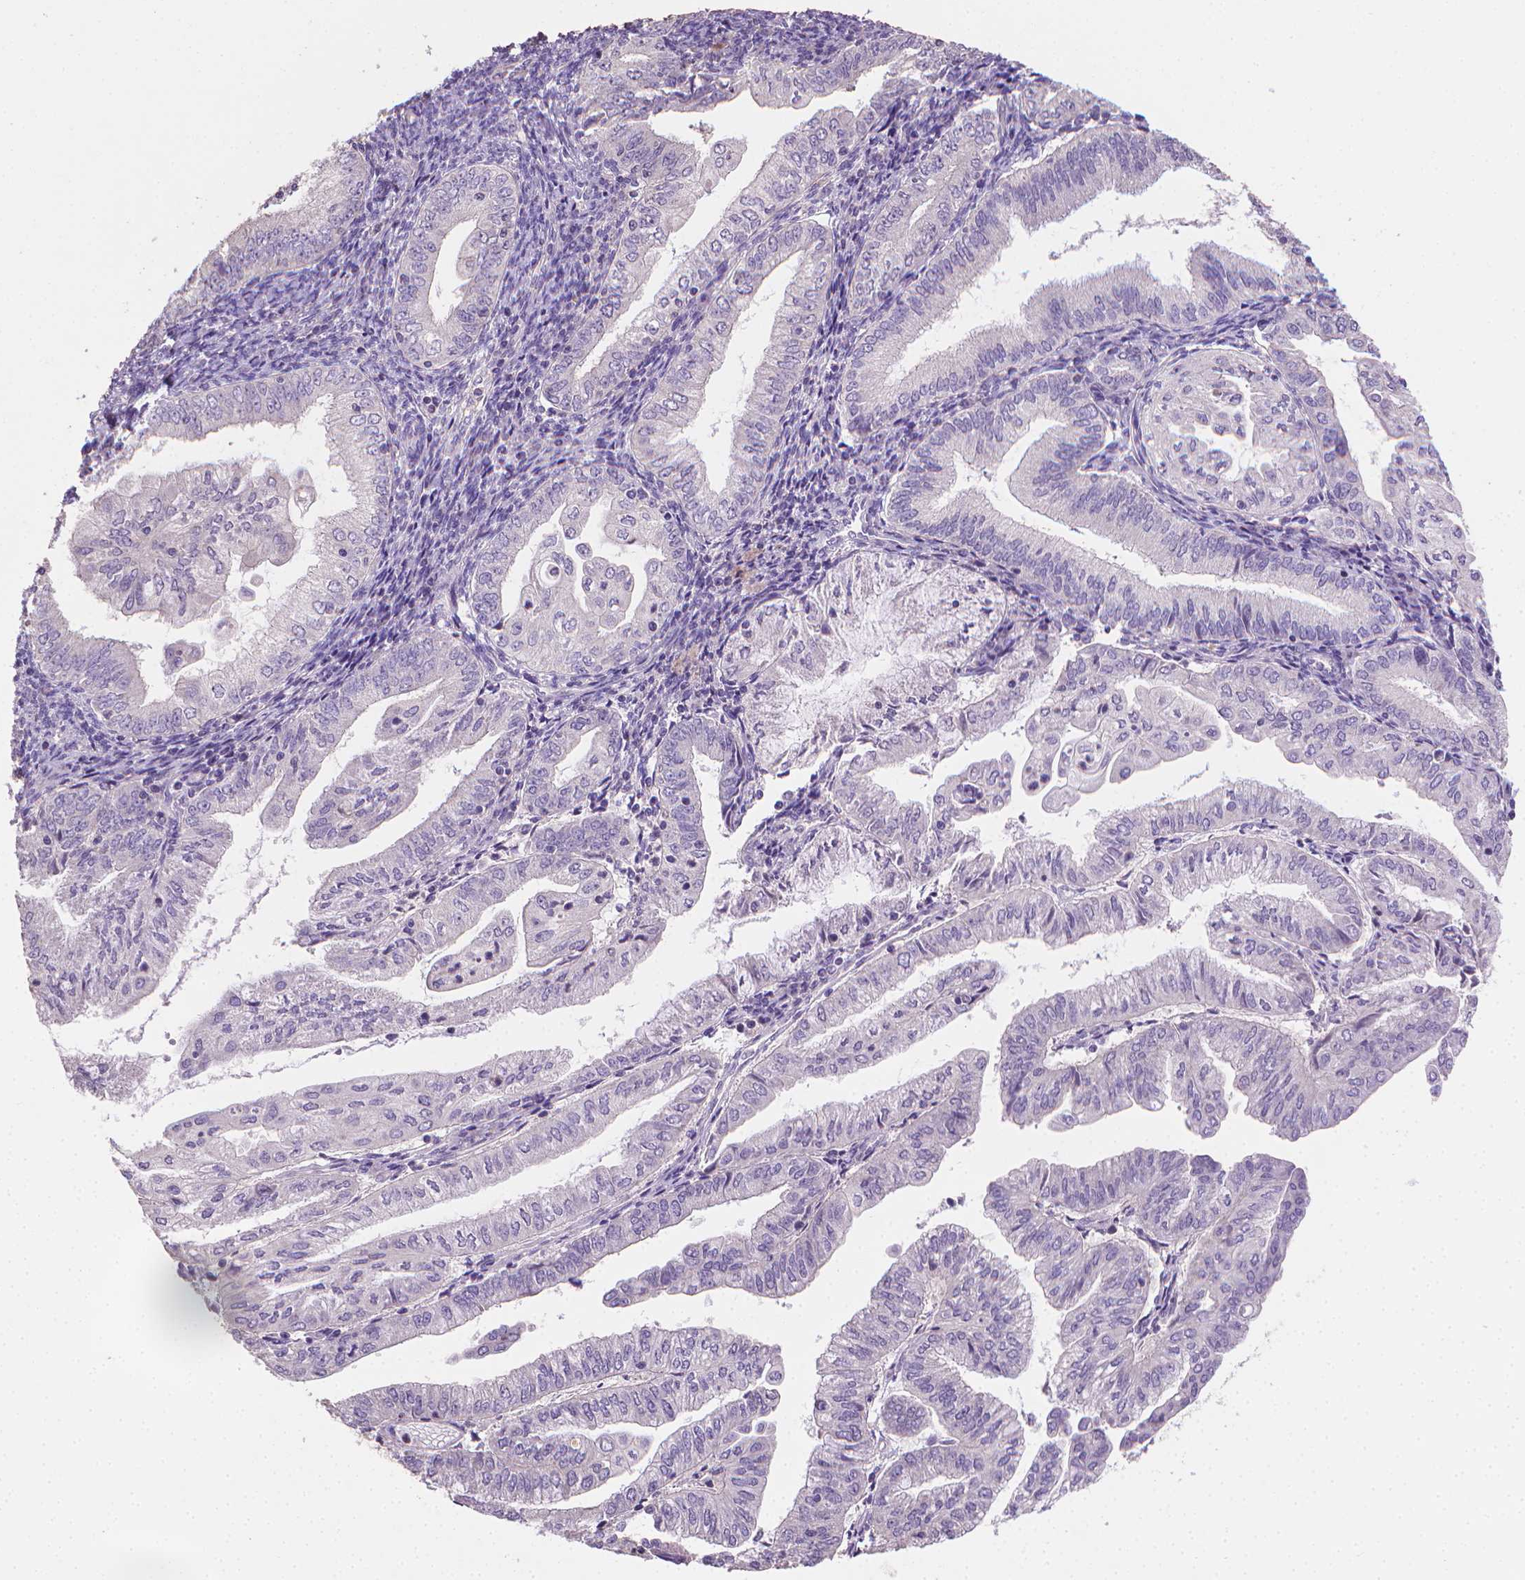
{"staining": {"intensity": "negative", "quantity": "none", "location": "none"}, "tissue": "endometrial cancer", "cell_type": "Tumor cells", "image_type": "cancer", "snomed": [{"axis": "morphology", "description": "Adenocarcinoma, NOS"}, {"axis": "topography", "description": "Endometrium"}], "caption": "High power microscopy micrograph of an immunohistochemistry (IHC) photomicrograph of endometrial cancer, revealing no significant positivity in tumor cells. (Brightfield microscopy of DAB immunohistochemistry (IHC) at high magnification).", "gene": "CATIP", "patient": {"sex": "female", "age": 55}}